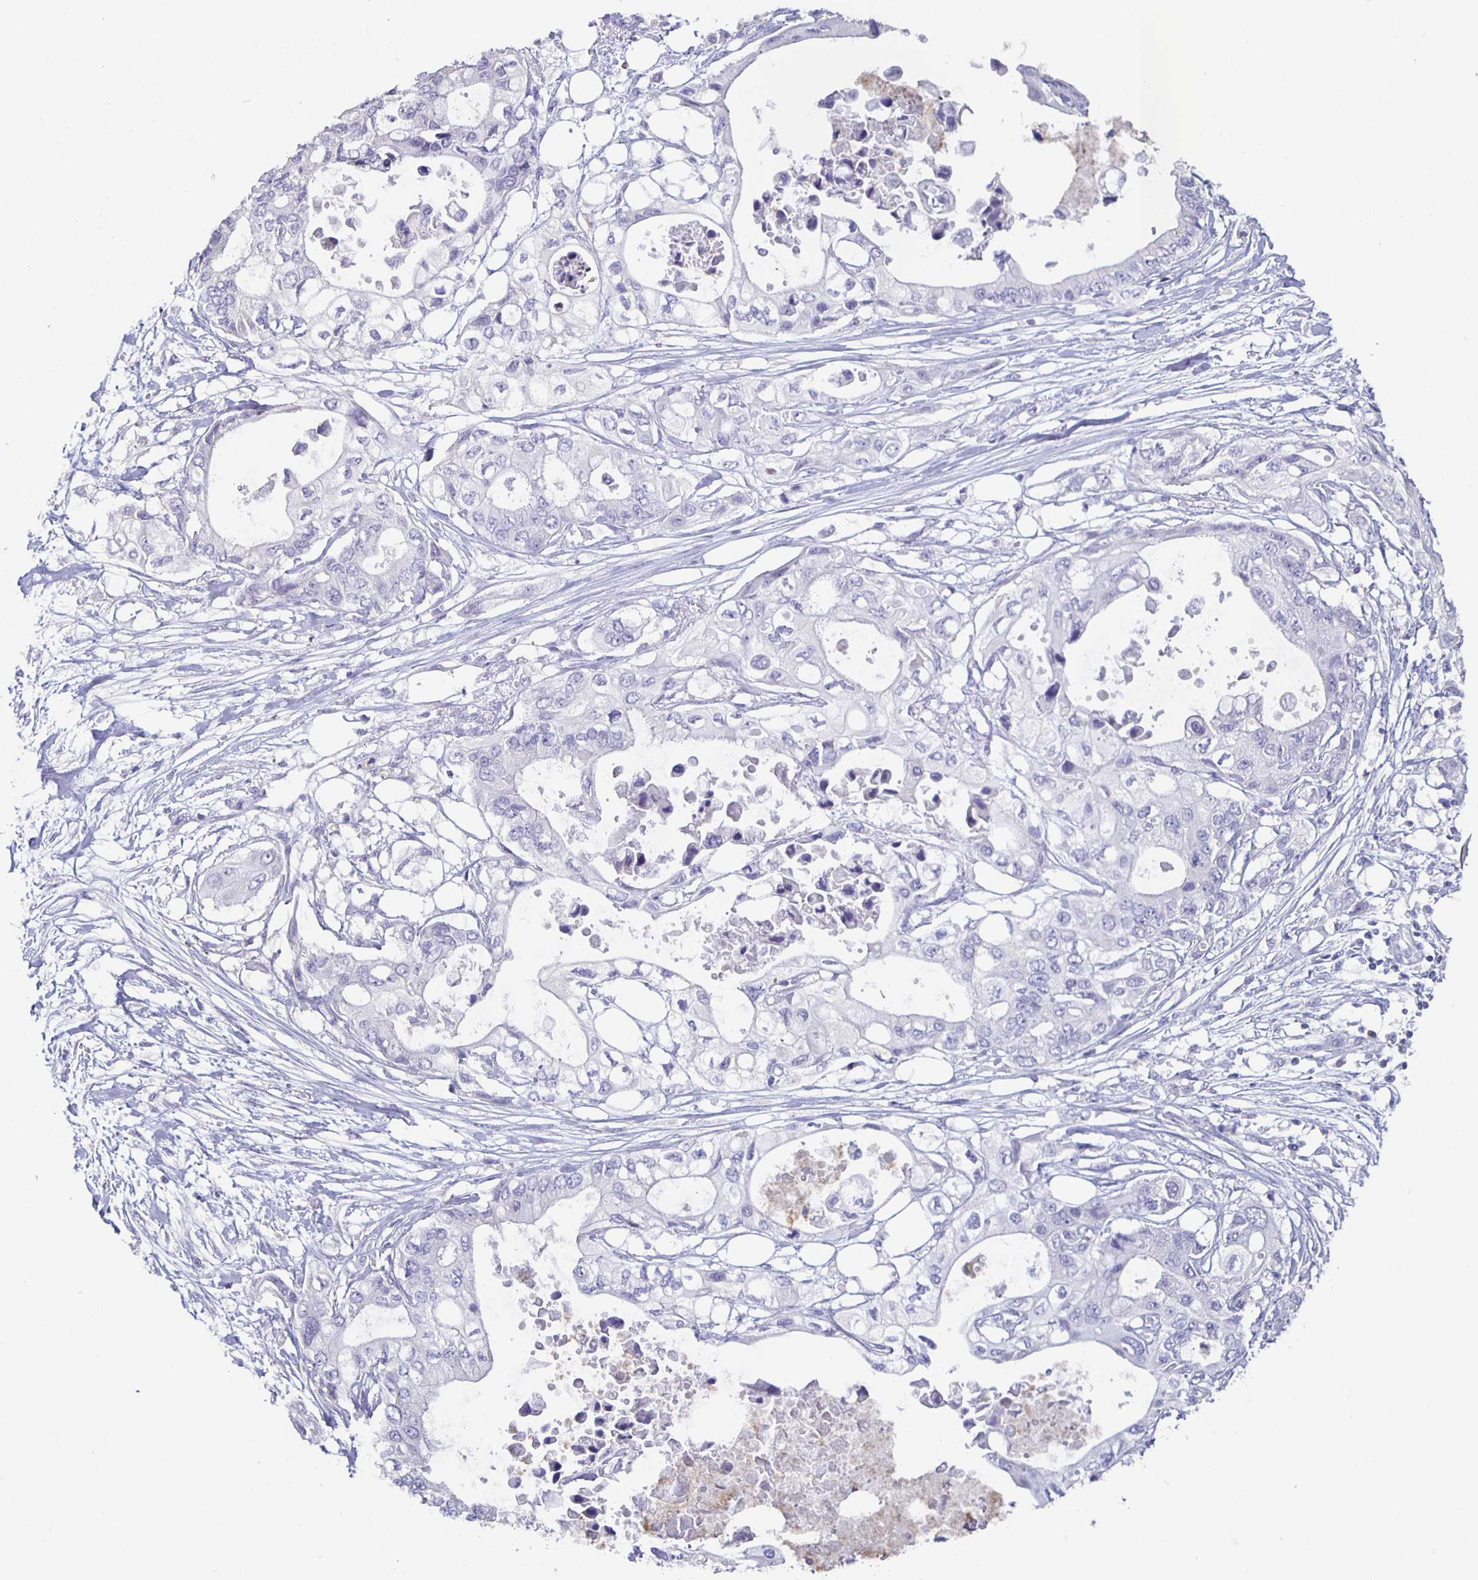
{"staining": {"intensity": "negative", "quantity": "none", "location": "none"}, "tissue": "pancreatic cancer", "cell_type": "Tumor cells", "image_type": "cancer", "snomed": [{"axis": "morphology", "description": "Adenocarcinoma, NOS"}, {"axis": "topography", "description": "Pancreas"}], "caption": "Histopathology image shows no protein positivity in tumor cells of pancreatic adenocarcinoma tissue.", "gene": "GPX4", "patient": {"sex": "female", "age": 63}}